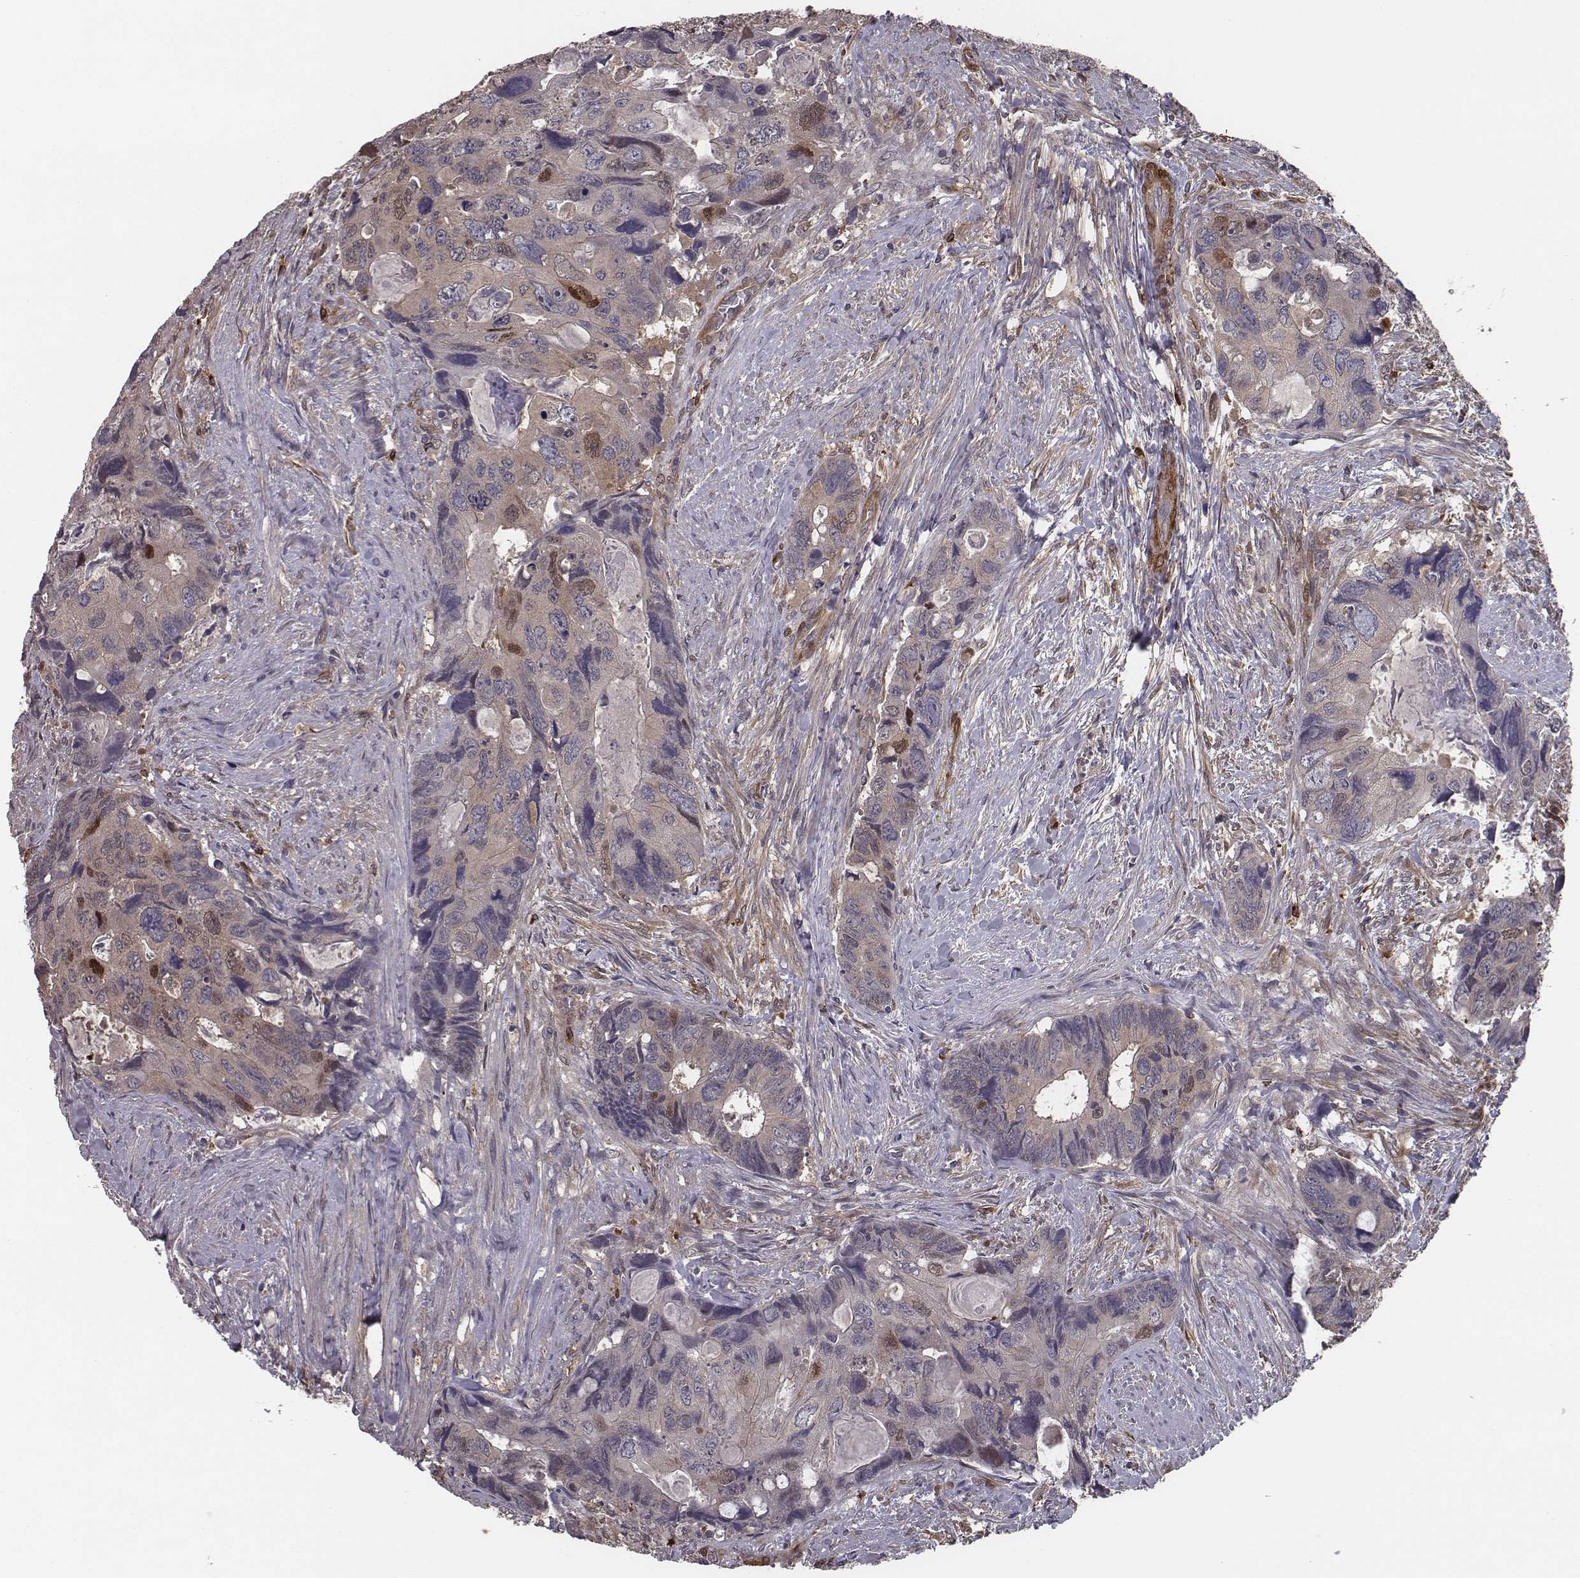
{"staining": {"intensity": "negative", "quantity": "none", "location": "none"}, "tissue": "colorectal cancer", "cell_type": "Tumor cells", "image_type": "cancer", "snomed": [{"axis": "morphology", "description": "Adenocarcinoma, NOS"}, {"axis": "topography", "description": "Rectum"}], "caption": "Tumor cells are negative for brown protein staining in colorectal cancer (adenocarcinoma). Brightfield microscopy of IHC stained with DAB (brown) and hematoxylin (blue), captured at high magnification.", "gene": "ISYNA1", "patient": {"sex": "male", "age": 62}}